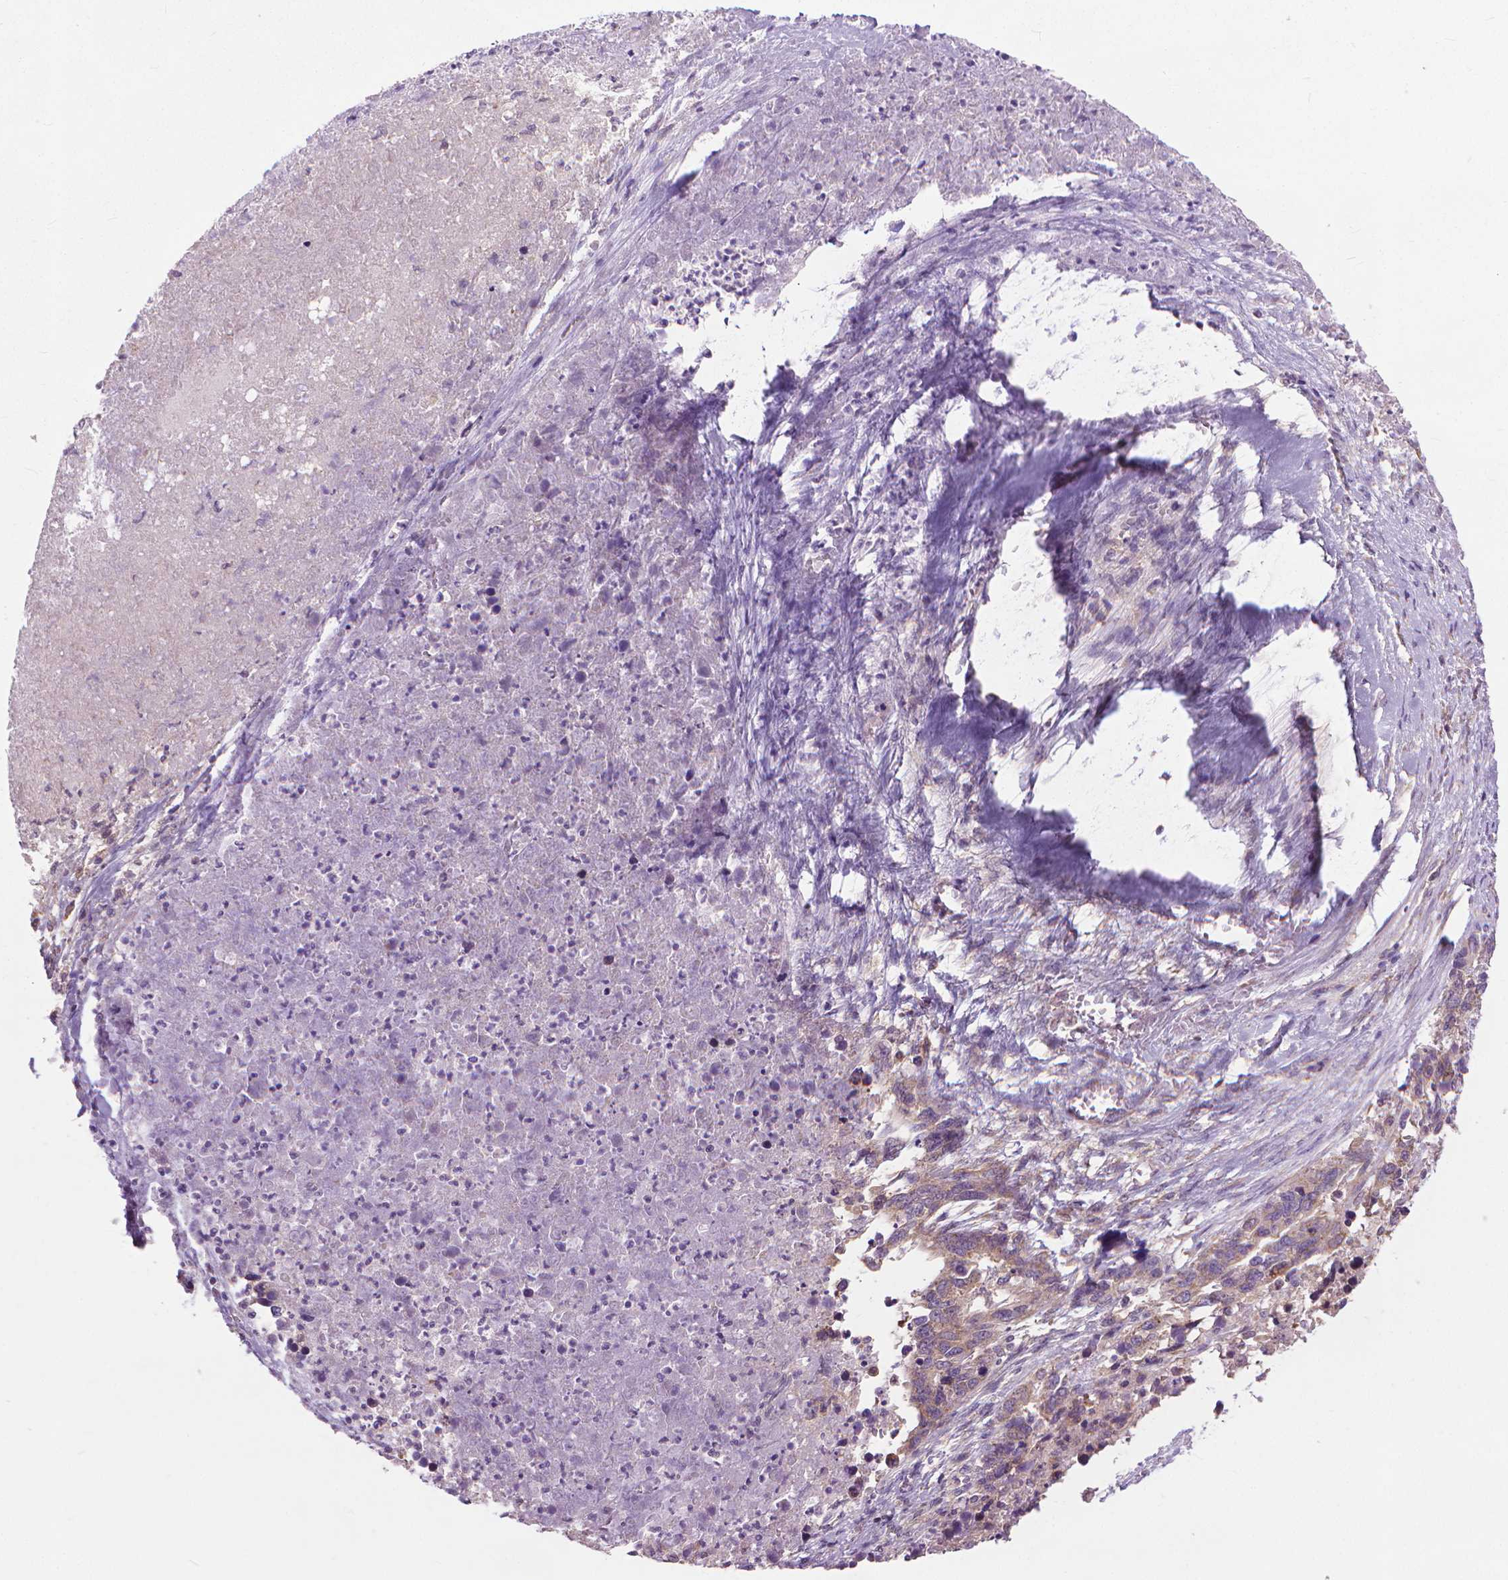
{"staining": {"intensity": "weak", "quantity": "<25%", "location": "cytoplasmic/membranous"}, "tissue": "ovarian cancer", "cell_type": "Tumor cells", "image_type": "cancer", "snomed": [{"axis": "morphology", "description": "Cystadenocarcinoma, serous, NOS"}, {"axis": "topography", "description": "Ovary"}], "caption": "Photomicrograph shows no significant protein staining in tumor cells of ovarian cancer.", "gene": "NUDT1", "patient": {"sex": "female", "age": 69}}